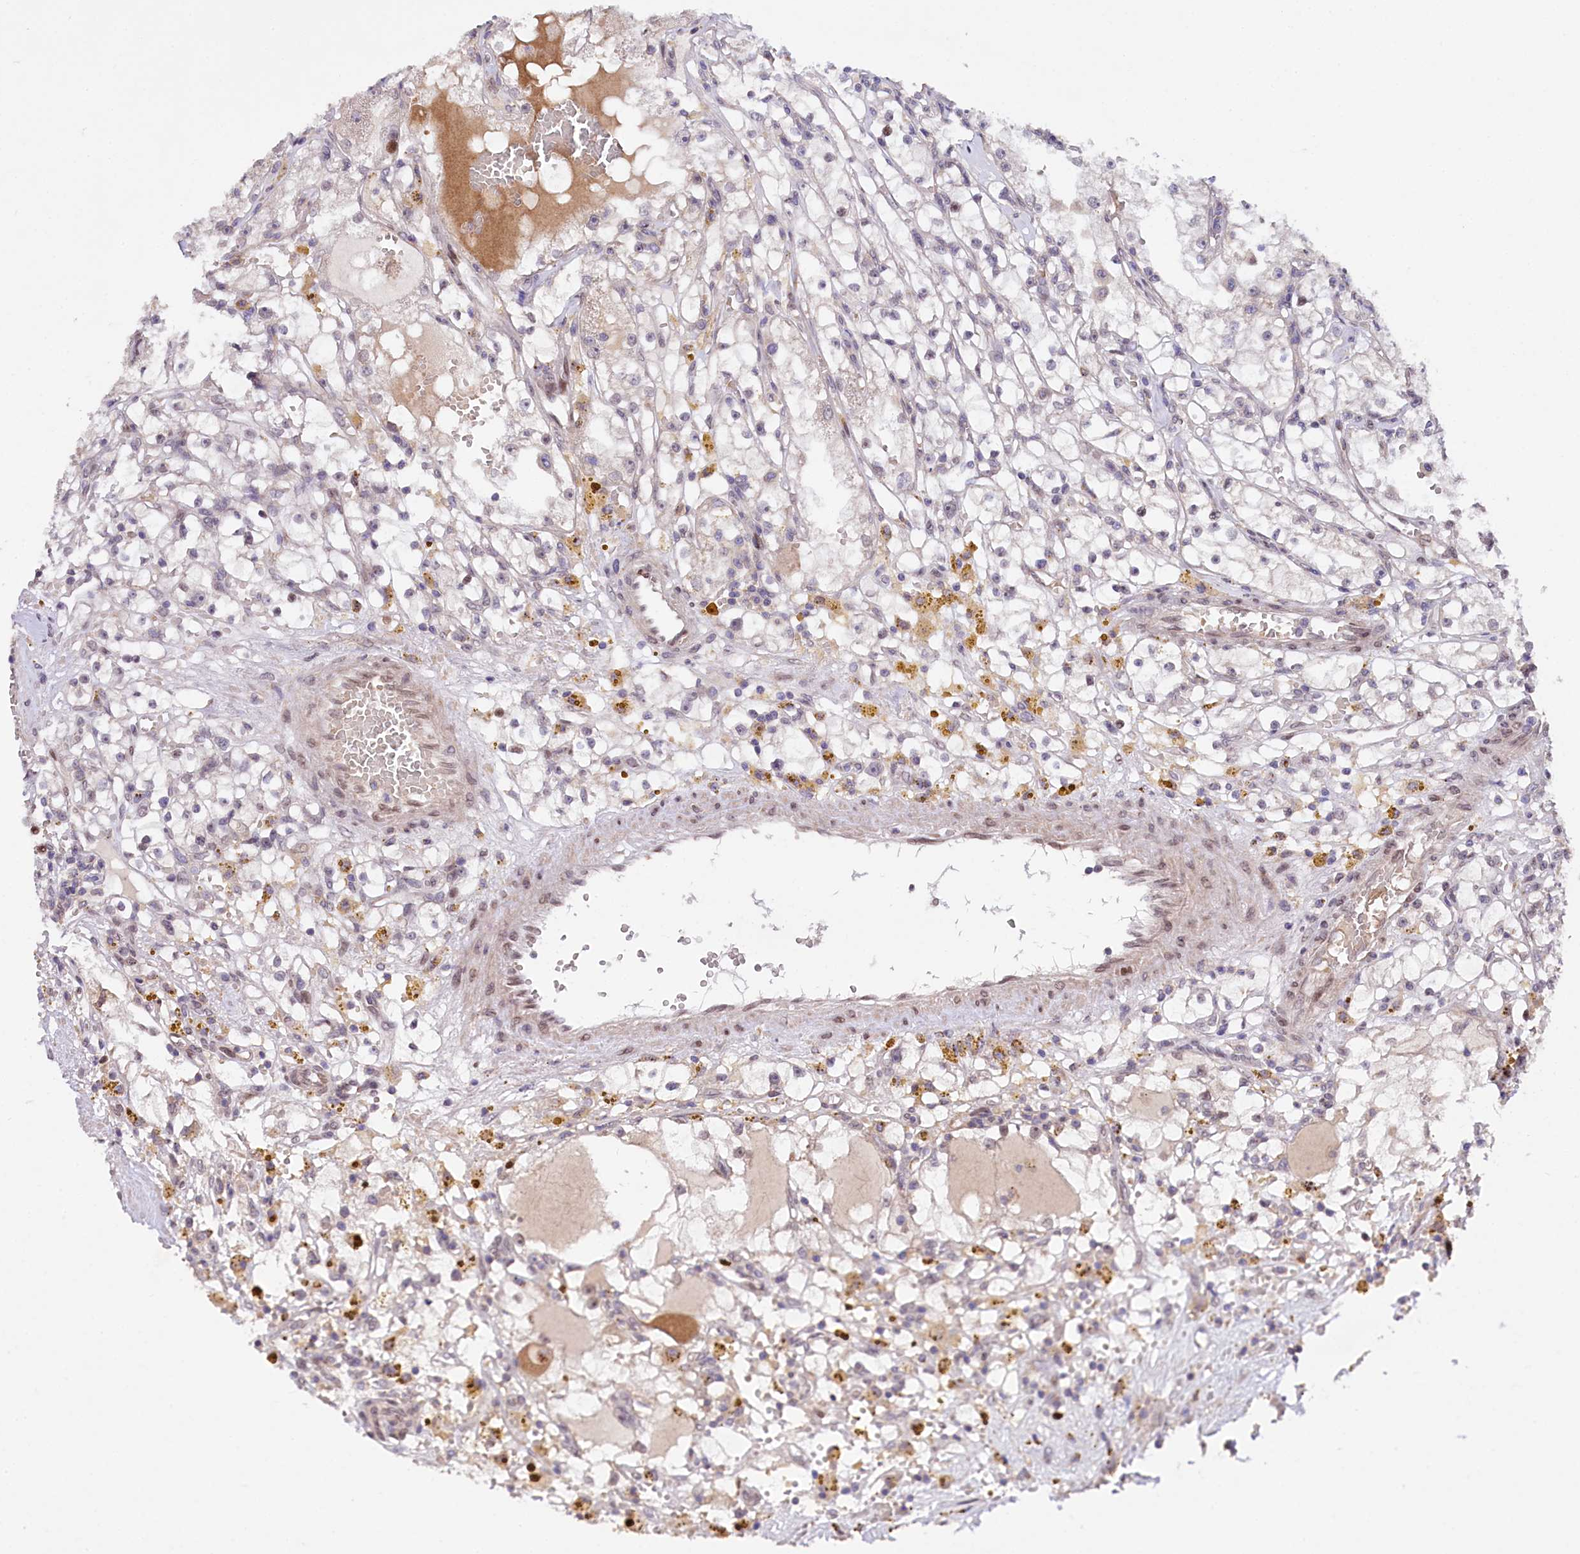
{"staining": {"intensity": "negative", "quantity": "none", "location": "none"}, "tissue": "renal cancer", "cell_type": "Tumor cells", "image_type": "cancer", "snomed": [{"axis": "morphology", "description": "Adenocarcinoma, NOS"}, {"axis": "topography", "description": "Kidney"}], "caption": "Human renal cancer (adenocarcinoma) stained for a protein using immunohistochemistry (IHC) demonstrates no expression in tumor cells.", "gene": "ZNF226", "patient": {"sex": "male", "age": 56}}